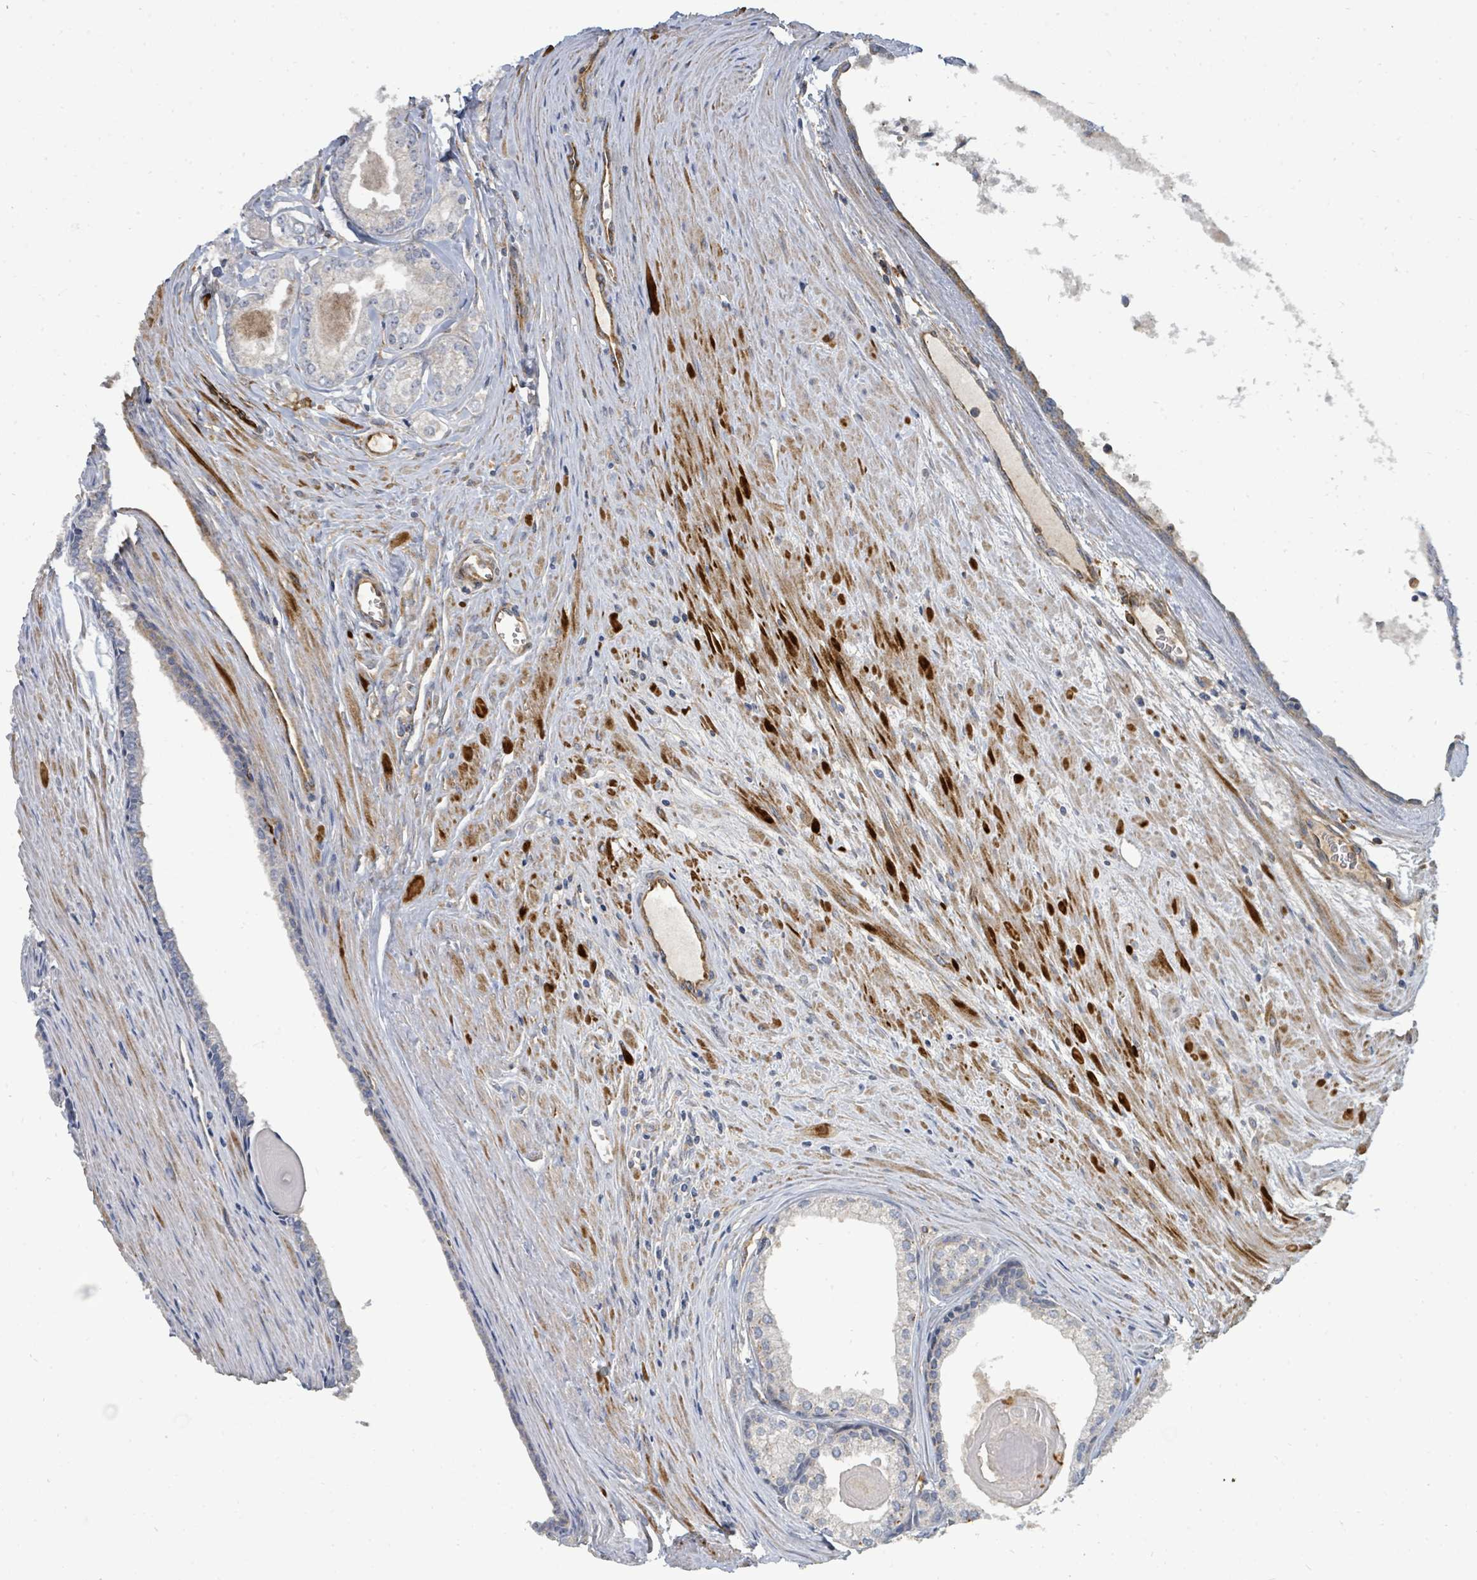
{"staining": {"intensity": "negative", "quantity": "none", "location": "none"}, "tissue": "prostate cancer", "cell_type": "Tumor cells", "image_type": "cancer", "snomed": [{"axis": "morphology", "description": "Adenocarcinoma, High grade"}, {"axis": "topography", "description": "Prostate"}], "caption": "Immunohistochemical staining of prostate adenocarcinoma (high-grade) reveals no significant expression in tumor cells.", "gene": "IFIT1", "patient": {"sex": "male", "age": 68}}